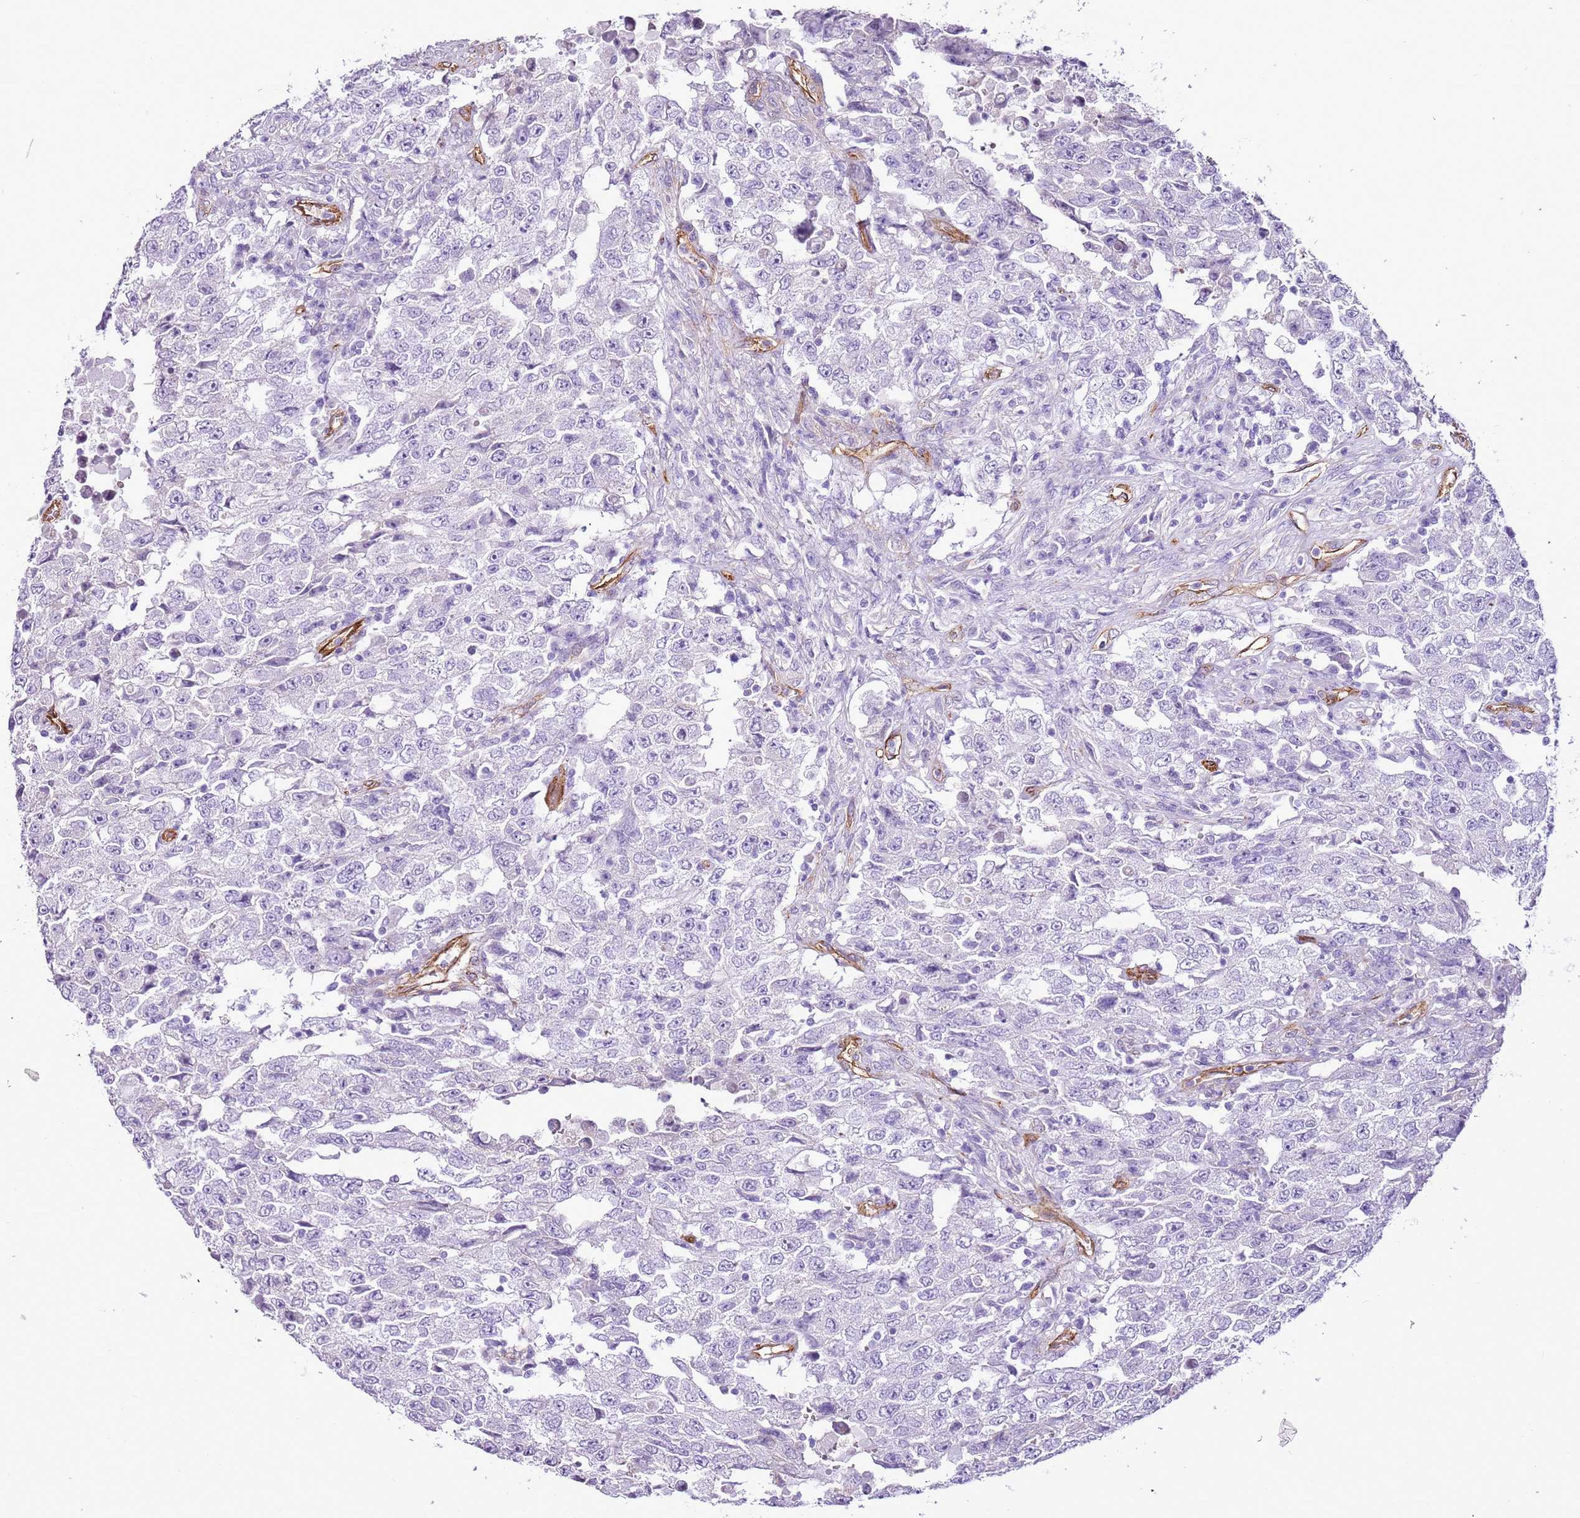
{"staining": {"intensity": "negative", "quantity": "none", "location": "none"}, "tissue": "testis cancer", "cell_type": "Tumor cells", "image_type": "cancer", "snomed": [{"axis": "morphology", "description": "Carcinoma, Embryonal, NOS"}, {"axis": "topography", "description": "Testis"}], "caption": "DAB immunohistochemical staining of testis cancer (embryonal carcinoma) exhibits no significant expression in tumor cells.", "gene": "CTDSPL", "patient": {"sex": "male", "age": 26}}